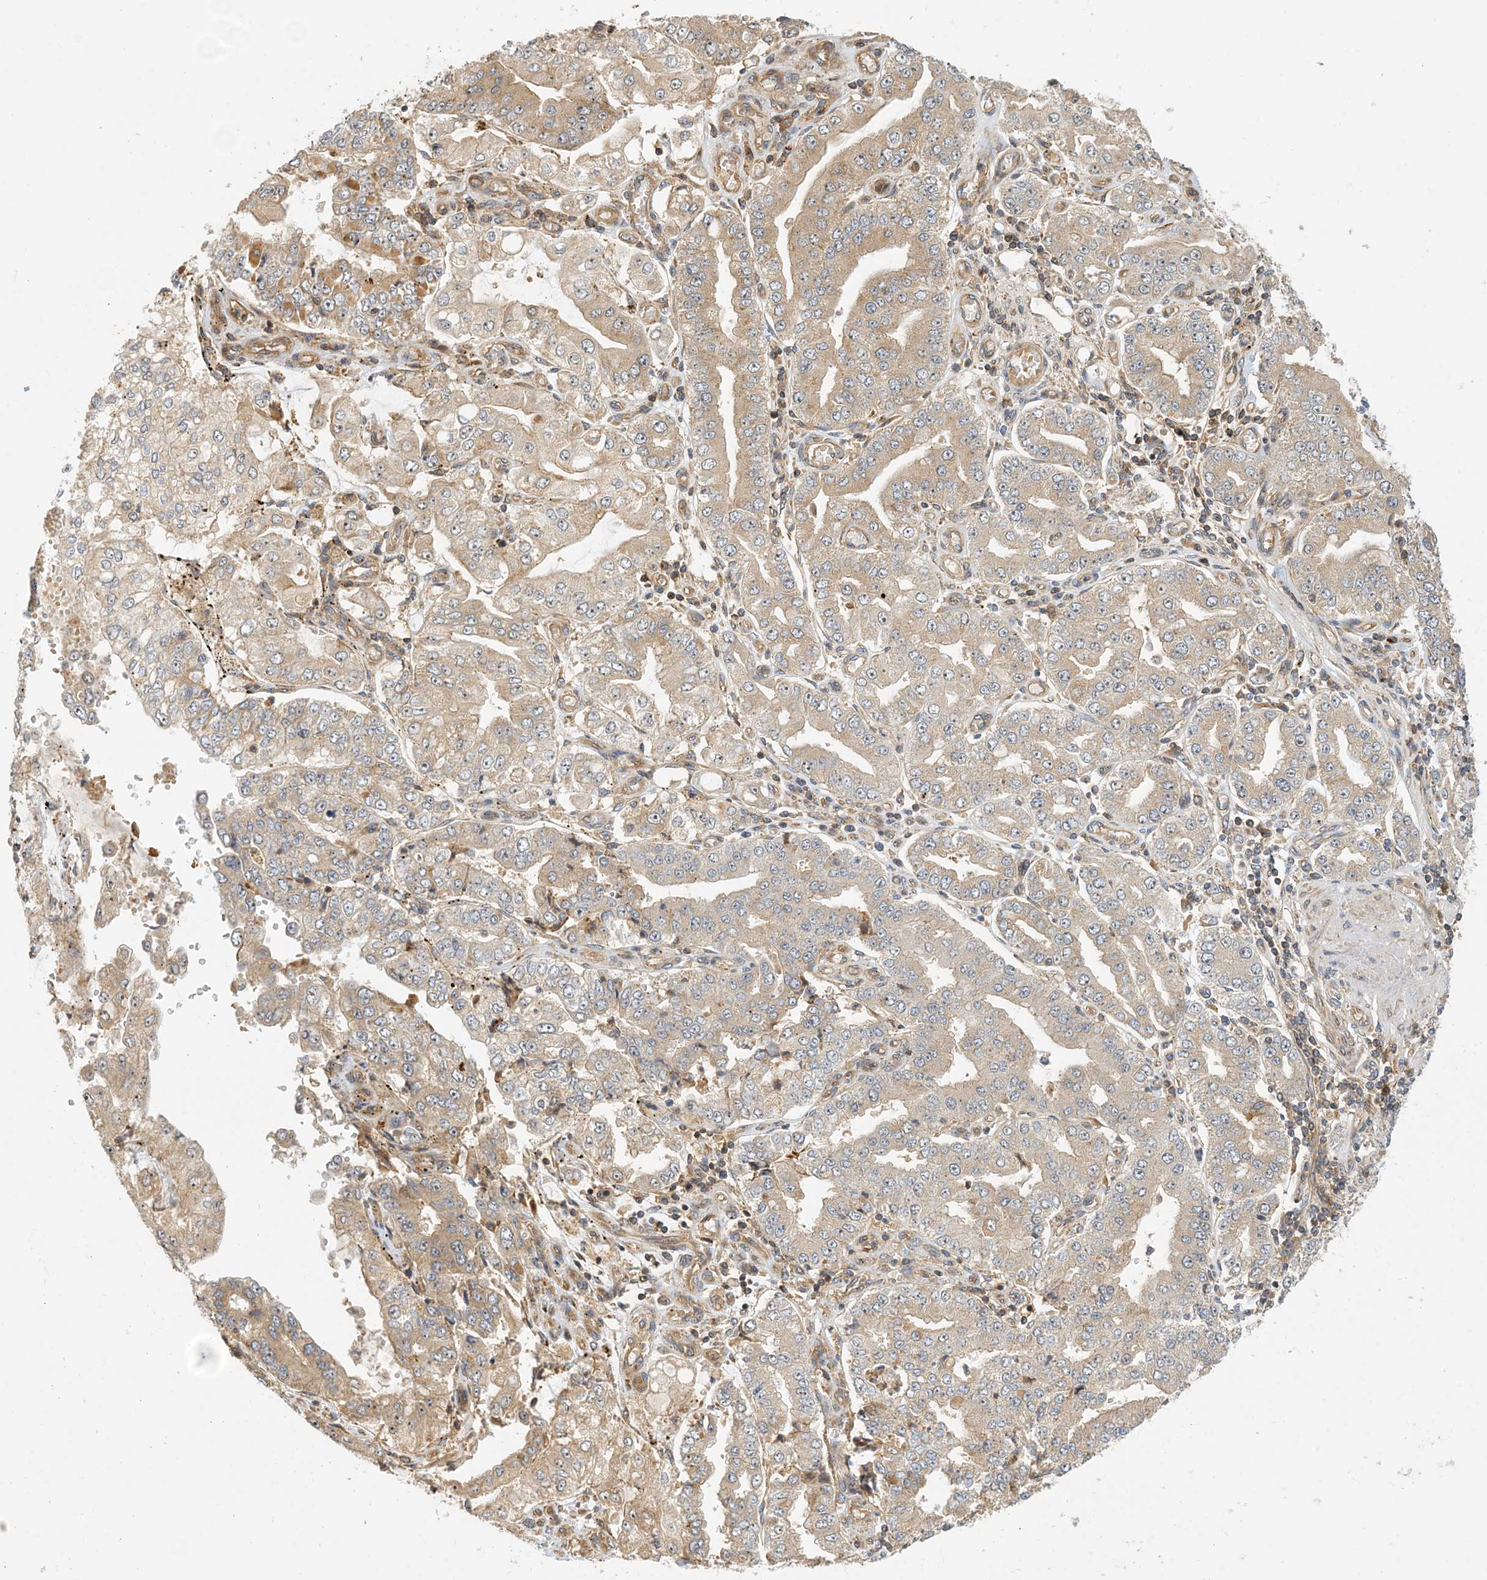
{"staining": {"intensity": "moderate", "quantity": ">75%", "location": "cytoplasmic/membranous"}, "tissue": "stomach cancer", "cell_type": "Tumor cells", "image_type": "cancer", "snomed": [{"axis": "morphology", "description": "Adenocarcinoma, NOS"}, {"axis": "topography", "description": "Stomach"}], "caption": "Immunohistochemical staining of stomach adenocarcinoma exhibits moderate cytoplasmic/membranous protein positivity in approximately >75% of tumor cells.", "gene": "COLEC11", "patient": {"sex": "male", "age": 76}}